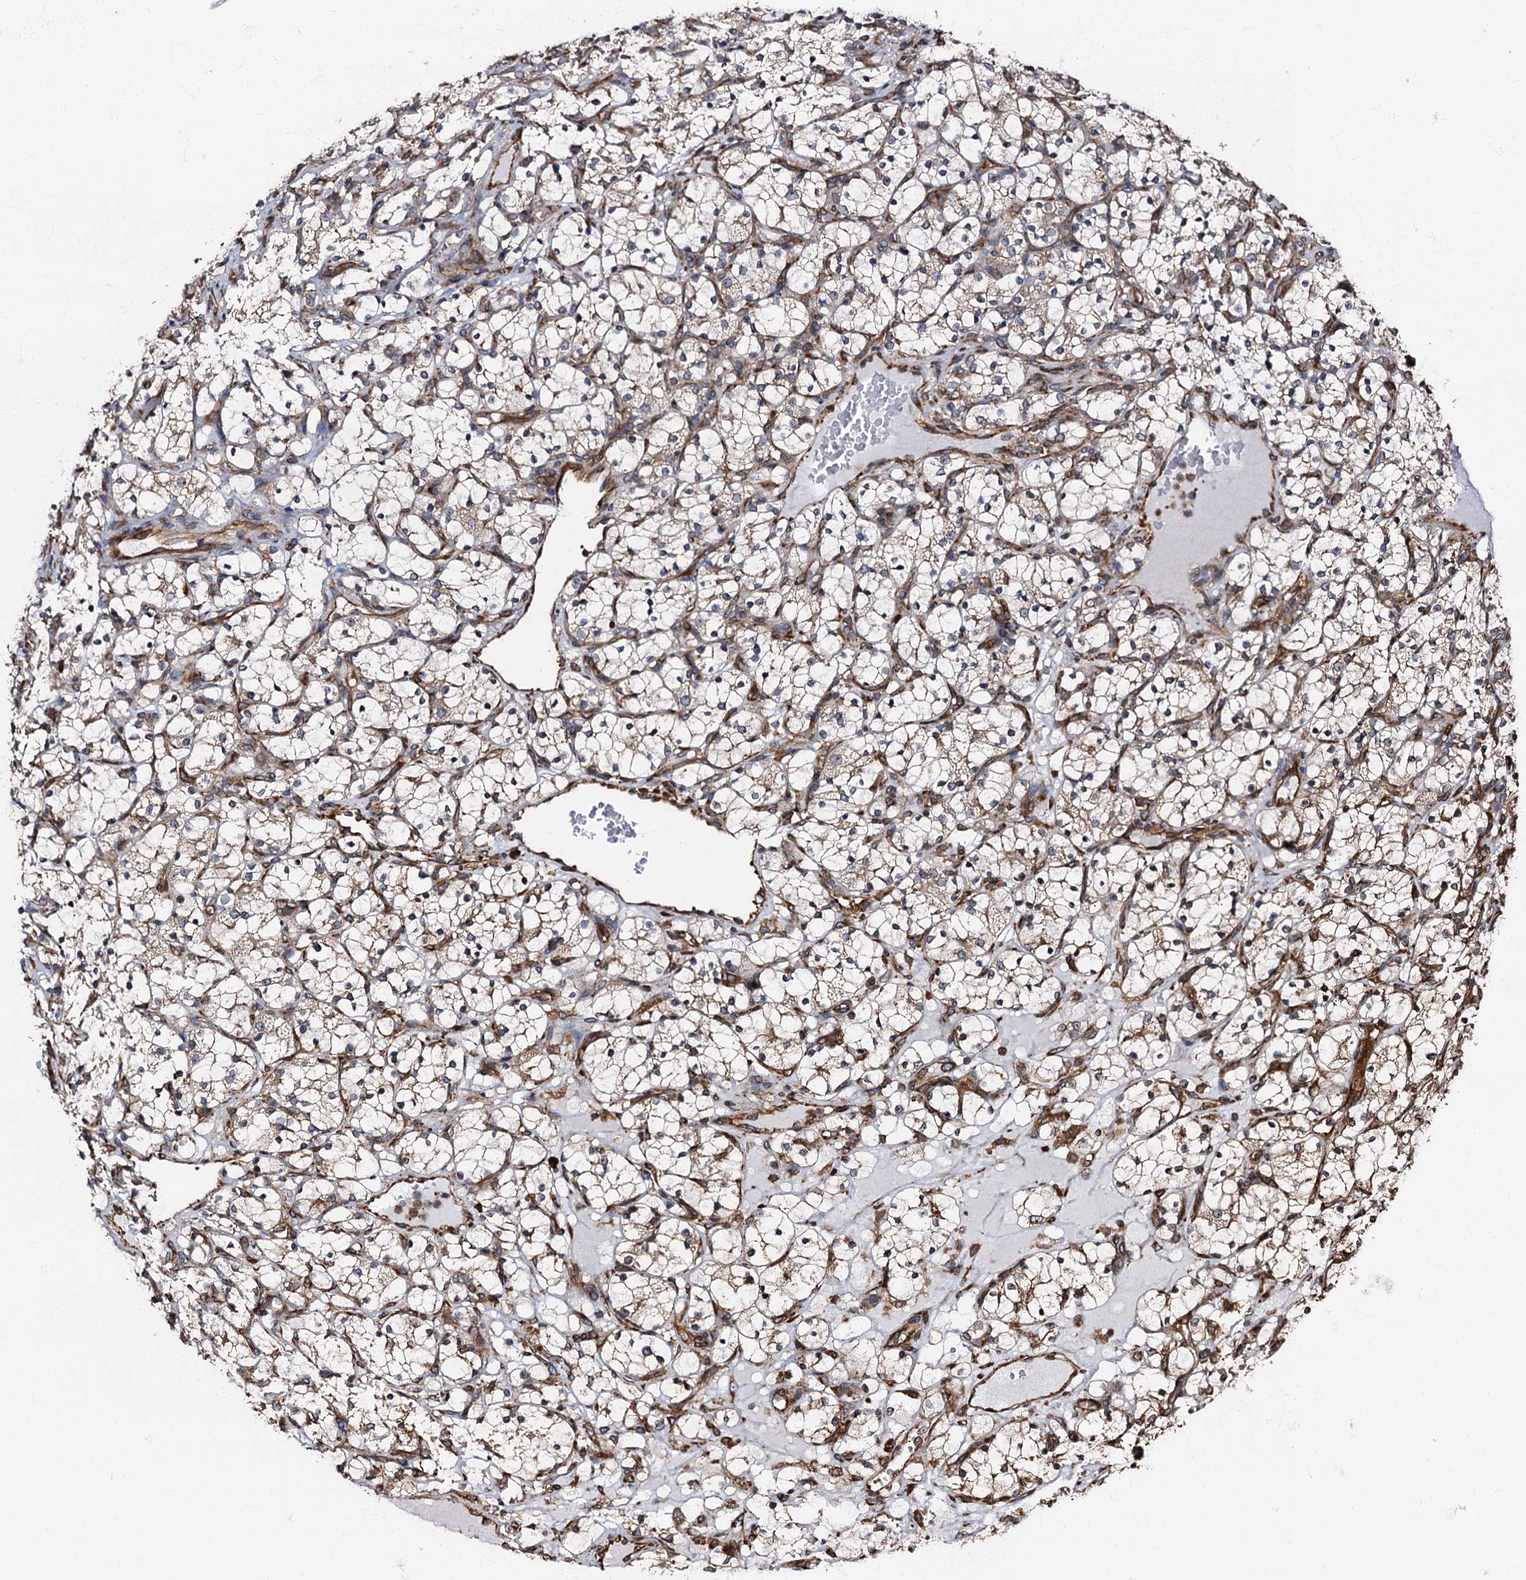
{"staining": {"intensity": "moderate", "quantity": "<25%", "location": "cytoplasmic/membranous"}, "tissue": "renal cancer", "cell_type": "Tumor cells", "image_type": "cancer", "snomed": [{"axis": "morphology", "description": "Adenocarcinoma, NOS"}, {"axis": "topography", "description": "Kidney"}], "caption": "Immunohistochemical staining of adenocarcinoma (renal) exhibits low levels of moderate cytoplasmic/membranous expression in approximately <25% of tumor cells.", "gene": "ATP2C1", "patient": {"sex": "female", "age": 69}}